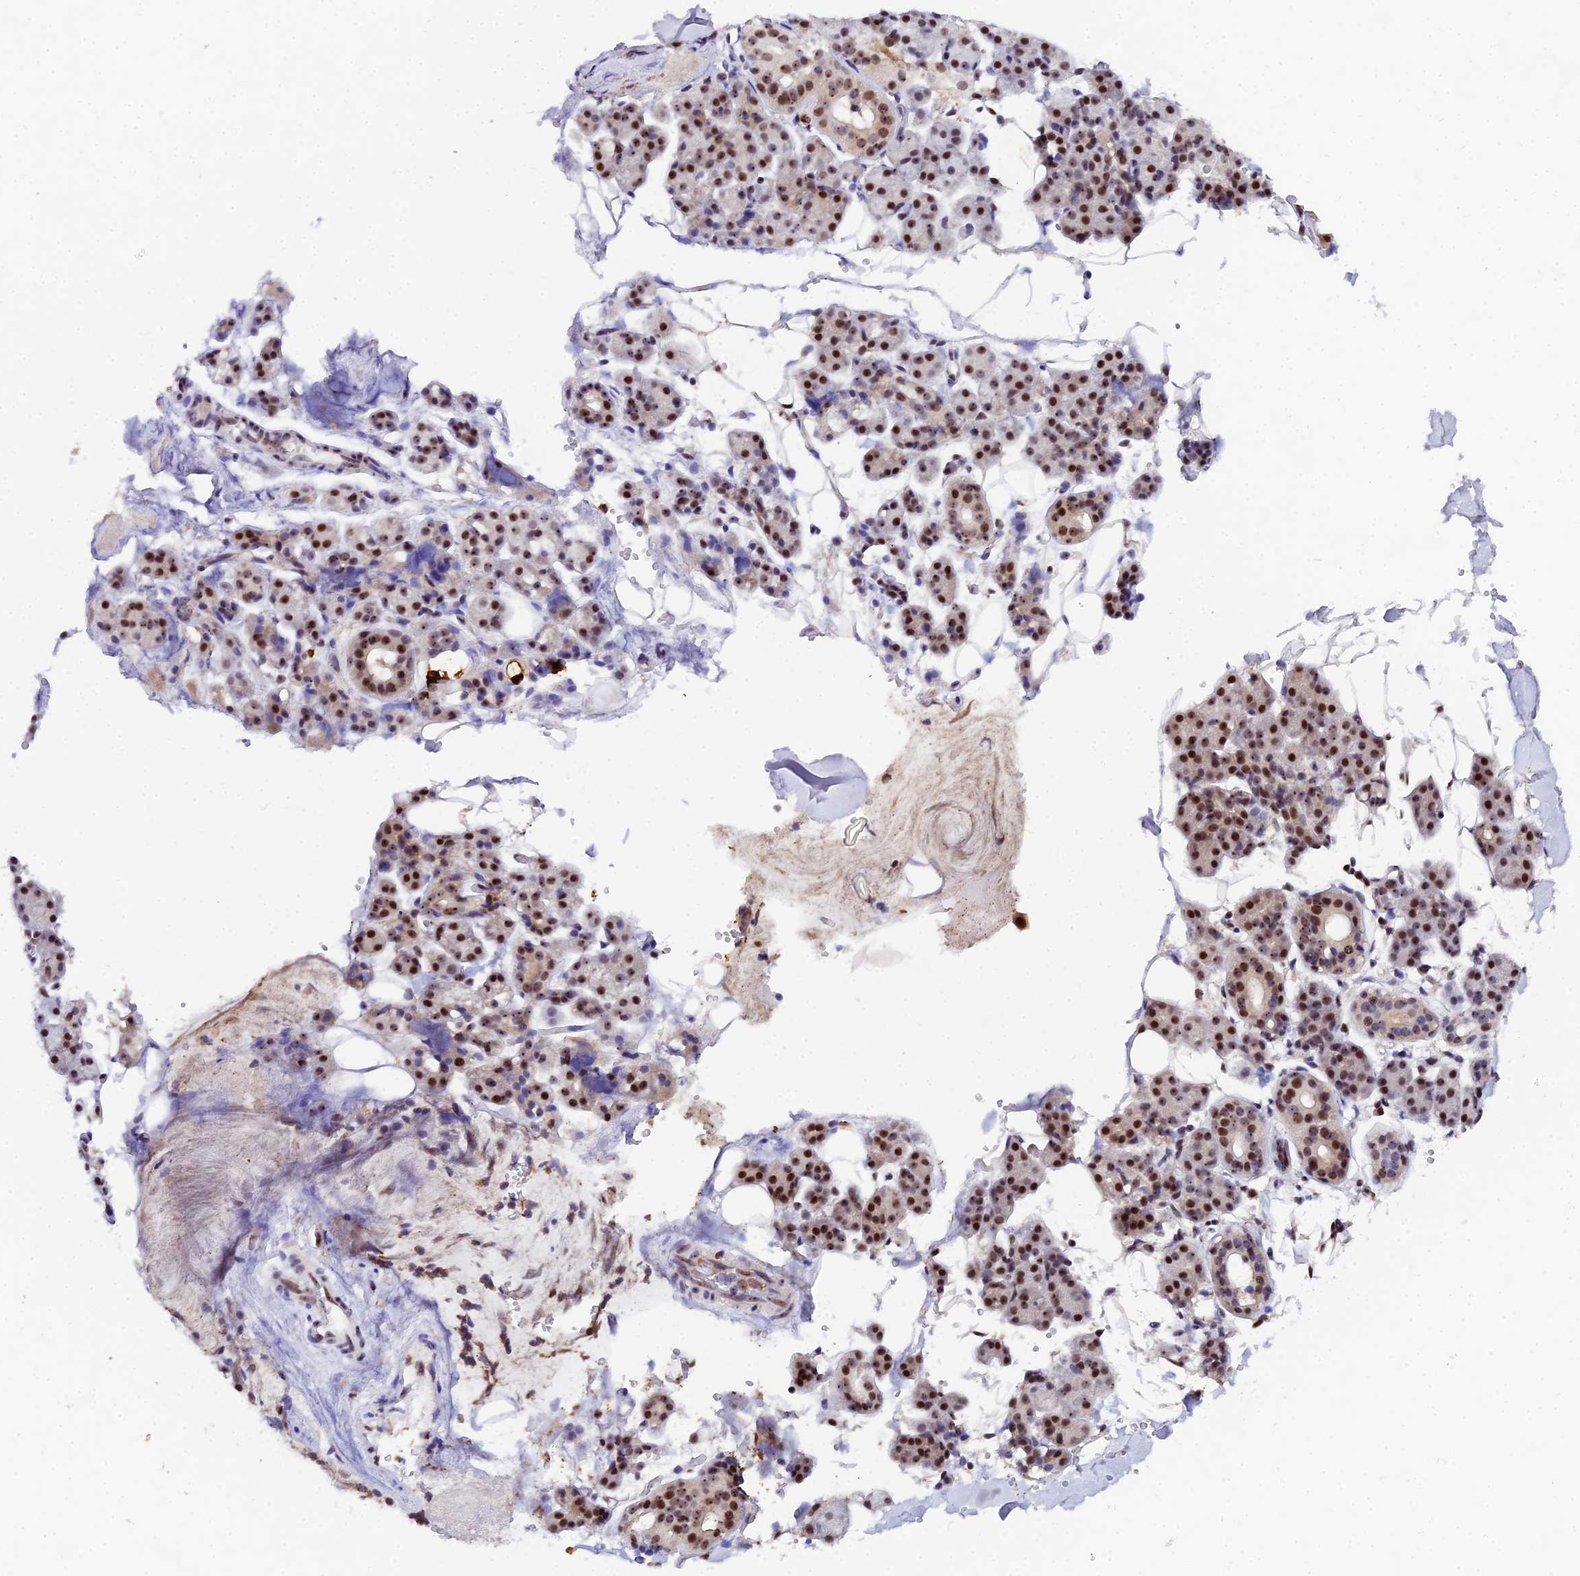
{"staining": {"intensity": "moderate", "quantity": ">75%", "location": "nuclear"}, "tissue": "salivary gland", "cell_type": "Glandular cells", "image_type": "normal", "snomed": [{"axis": "morphology", "description": "Normal tissue, NOS"}, {"axis": "topography", "description": "Salivary gland"}], "caption": "Salivary gland stained with DAB IHC demonstrates medium levels of moderate nuclear expression in approximately >75% of glandular cells. Using DAB (3,3'-diaminobenzidine) (brown) and hematoxylin (blue) stains, captured at high magnification using brightfield microscopy.", "gene": "TIFA", "patient": {"sex": "female", "age": 33}}